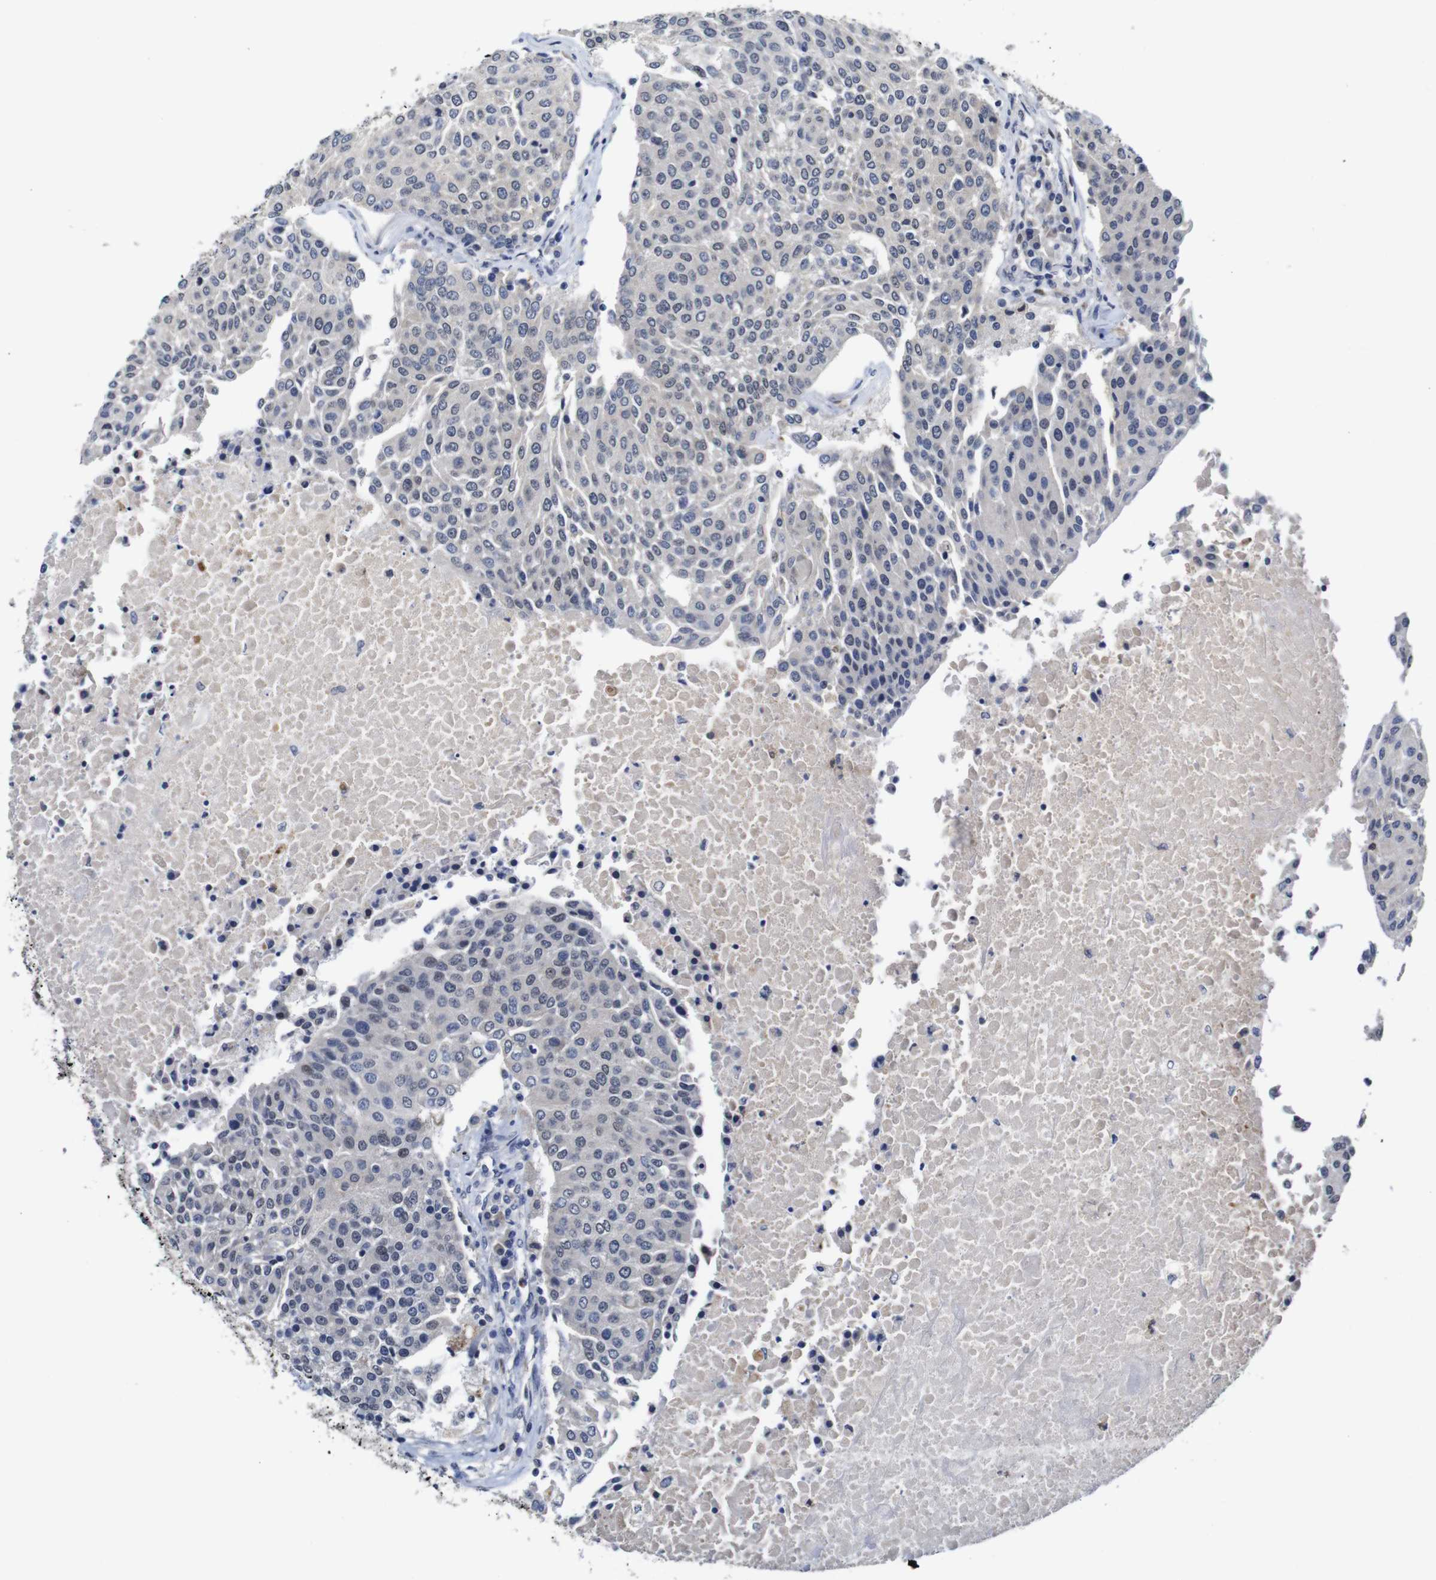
{"staining": {"intensity": "weak", "quantity": "<25%", "location": "nuclear"}, "tissue": "urothelial cancer", "cell_type": "Tumor cells", "image_type": "cancer", "snomed": [{"axis": "morphology", "description": "Urothelial carcinoma, High grade"}, {"axis": "topography", "description": "Urinary bladder"}], "caption": "Photomicrograph shows no significant protein positivity in tumor cells of urothelial cancer.", "gene": "NTRK3", "patient": {"sex": "female", "age": 85}}